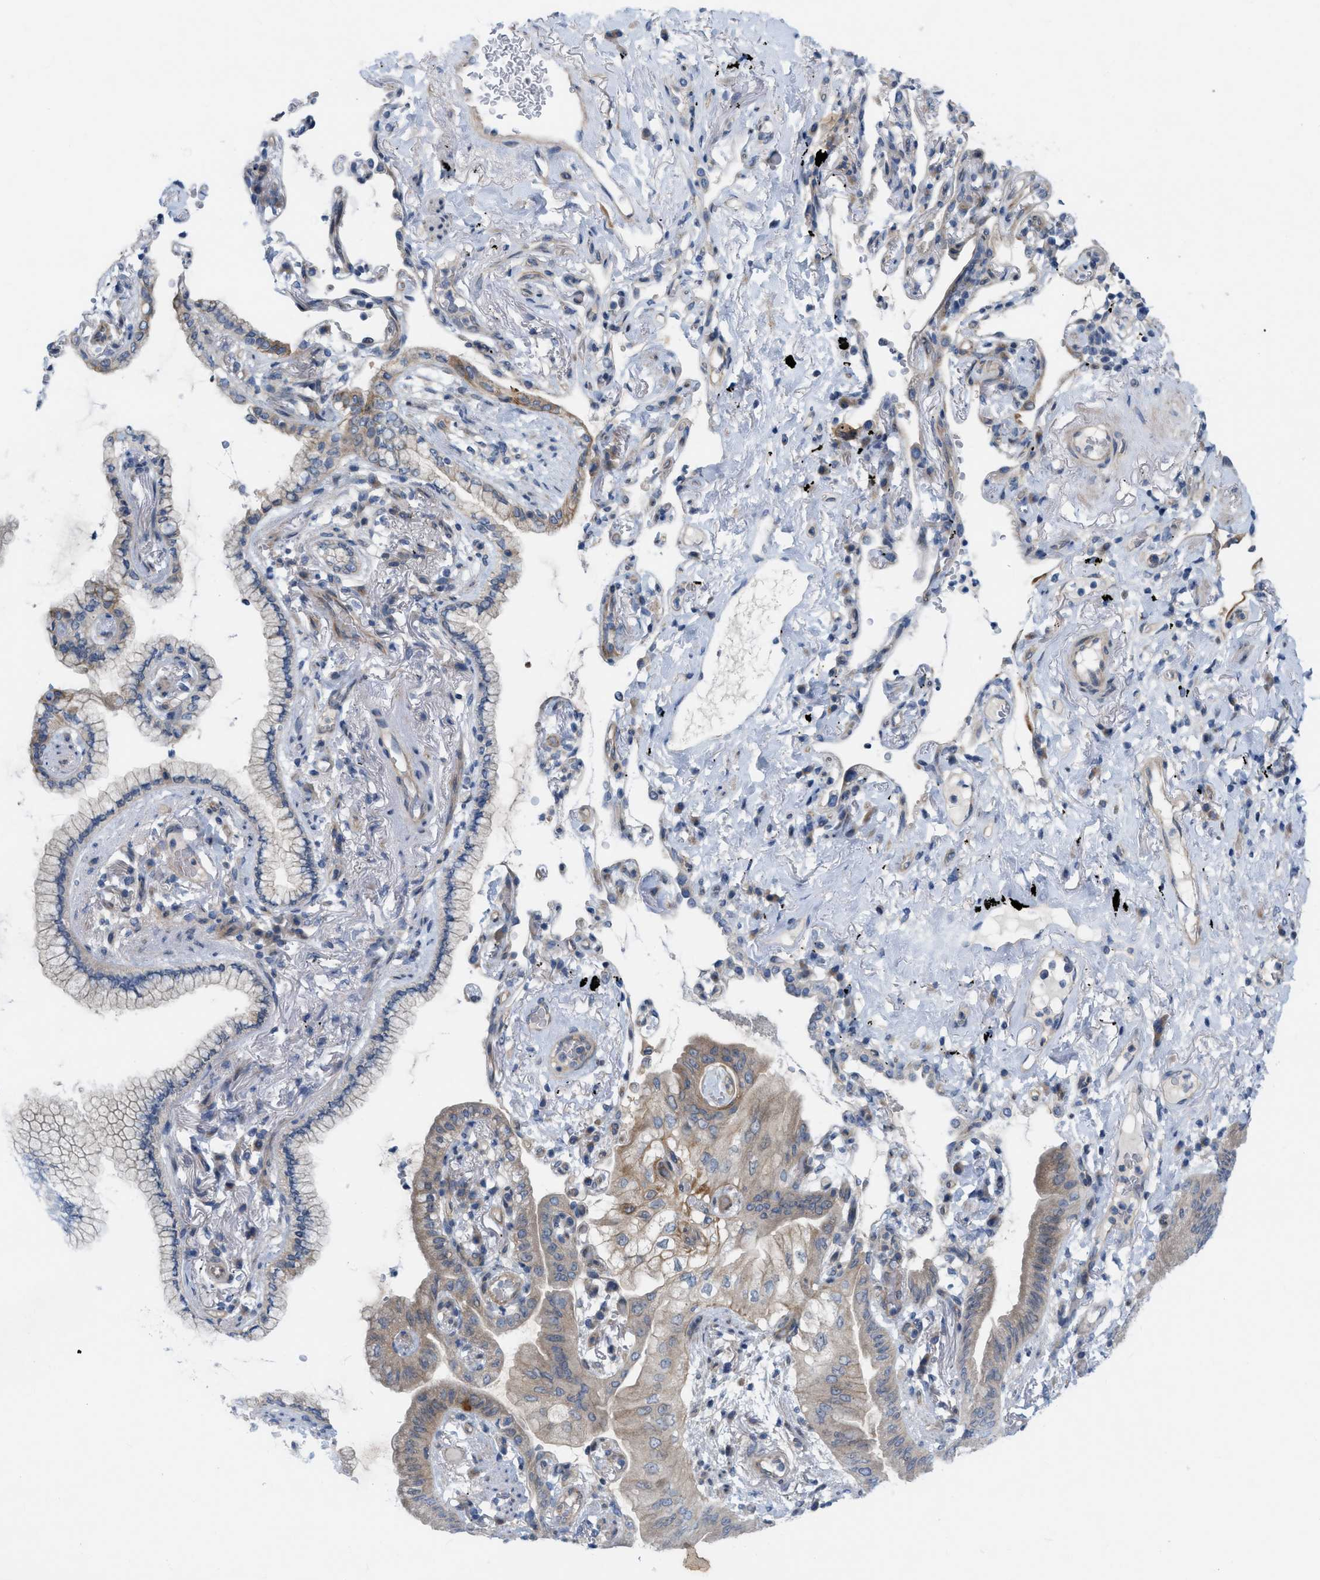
{"staining": {"intensity": "weak", "quantity": ">75%", "location": "cytoplasmic/membranous"}, "tissue": "lung cancer", "cell_type": "Tumor cells", "image_type": "cancer", "snomed": [{"axis": "morphology", "description": "Normal tissue, NOS"}, {"axis": "morphology", "description": "Adenocarcinoma, NOS"}, {"axis": "topography", "description": "Bronchus"}, {"axis": "topography", "description": "Lung"}], "caption": "Immunohistochemistry (IHC) of human lung adenocarcinoma exhibits low levels of weak cytoplasmic/membranous expression in about >75% of tumor cells.", "gene": "NDEL1", "patient": {"sex": "female", "age": 70}}